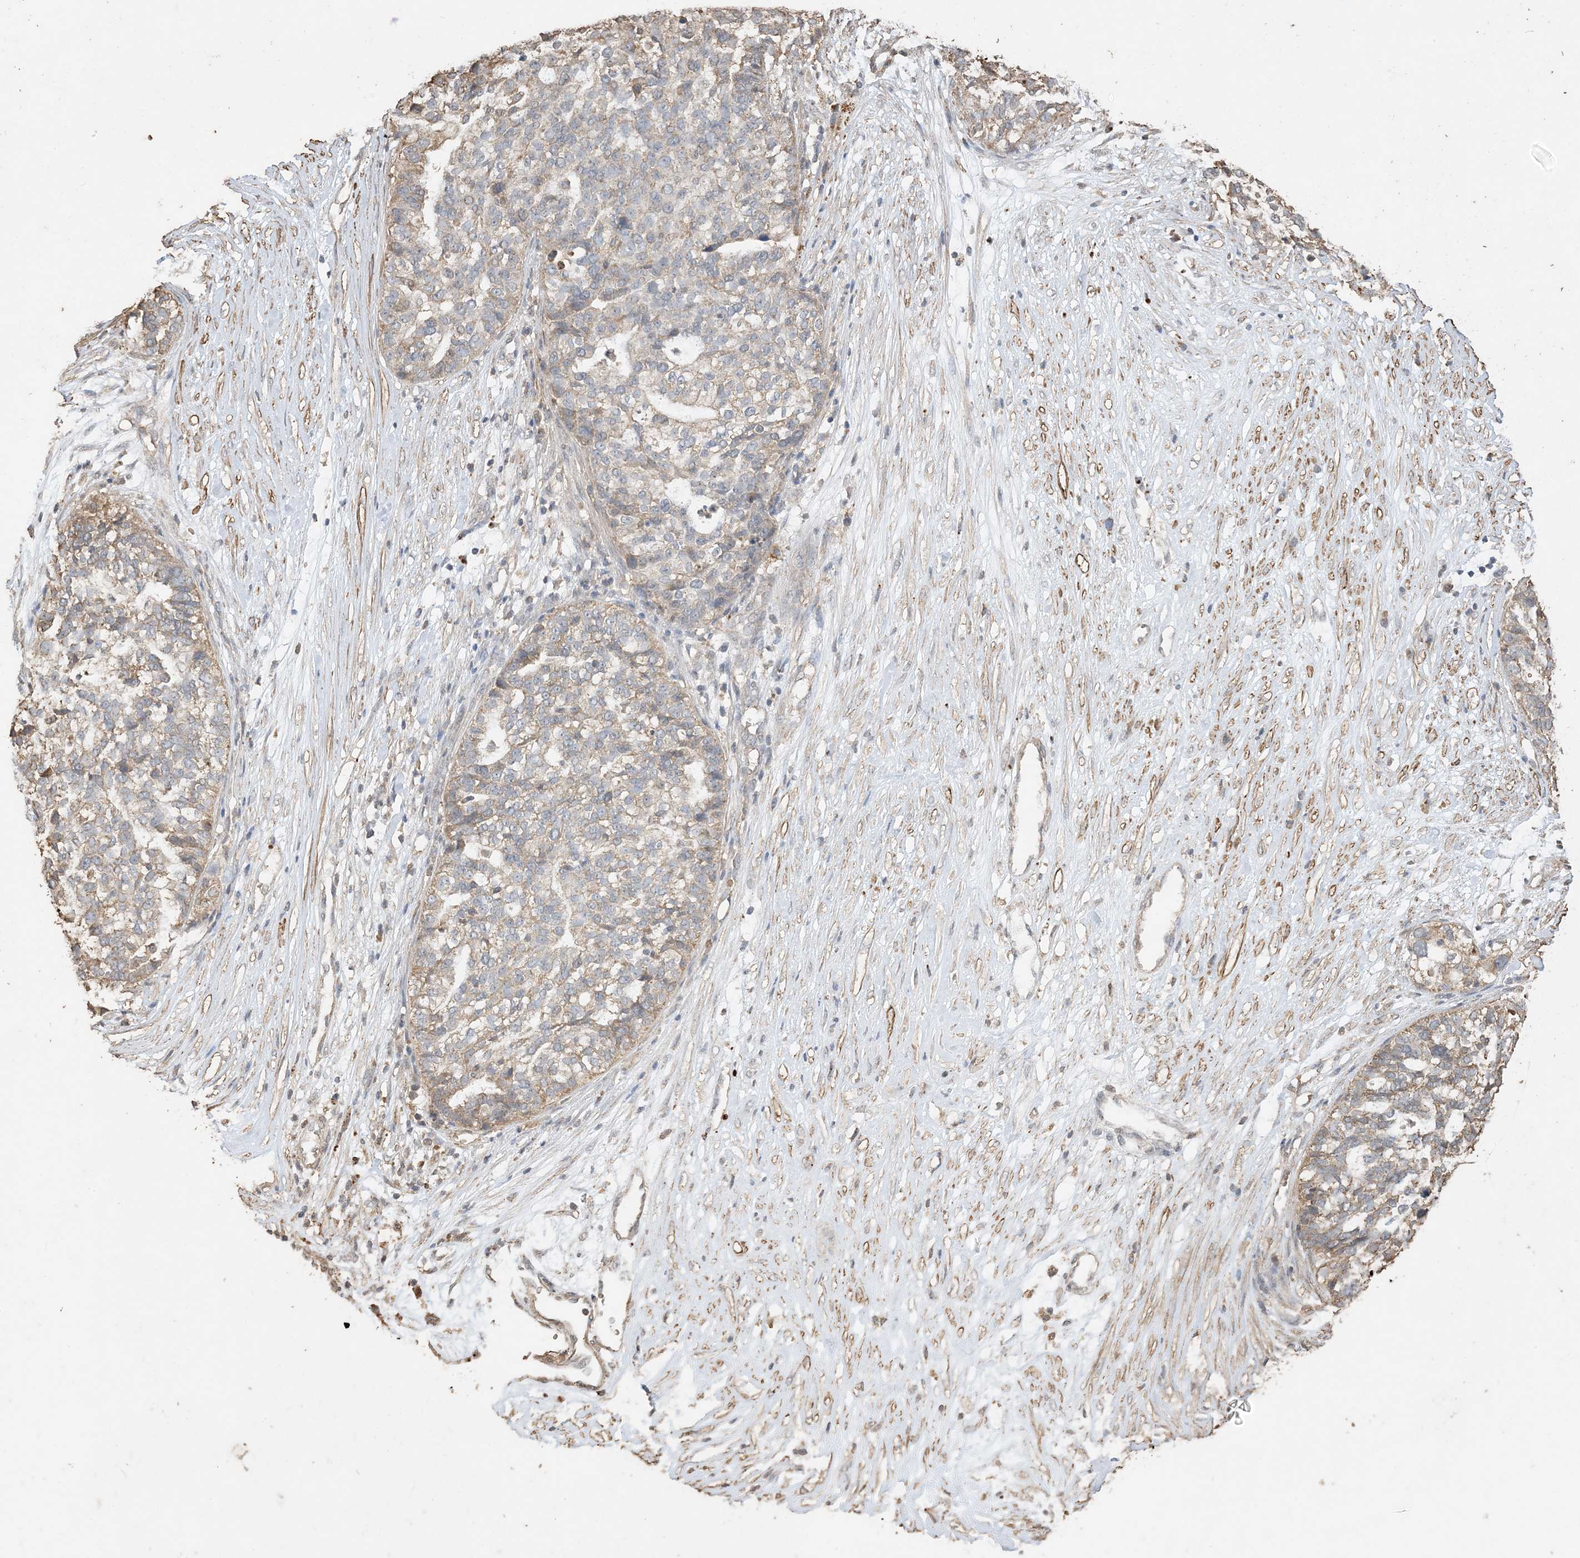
{"staining": {"intensity": "weak", "quantity": "<25%", "location": "cytoplasmic/membranous"}, "tissue": "ovarian cancer", "cell_type": "Tumor cells", "image_type": "cancer", "snomed": [{"axis": "morphology", "description": "Cystadenocarcinoma, serous, NOS"}, {"axis": "topography", "description": "Ovary"}], "caption": "Immunohistochemistry photomicrograph of neoplastic tissue: ovarian serous cystadenocarcinoma stained with DAB (3,3'-diaminobenzidine) shows no significant protein expression in tumor cells.", "gene": "HPS4", "patient": {"sex": "female", "age": 59}}